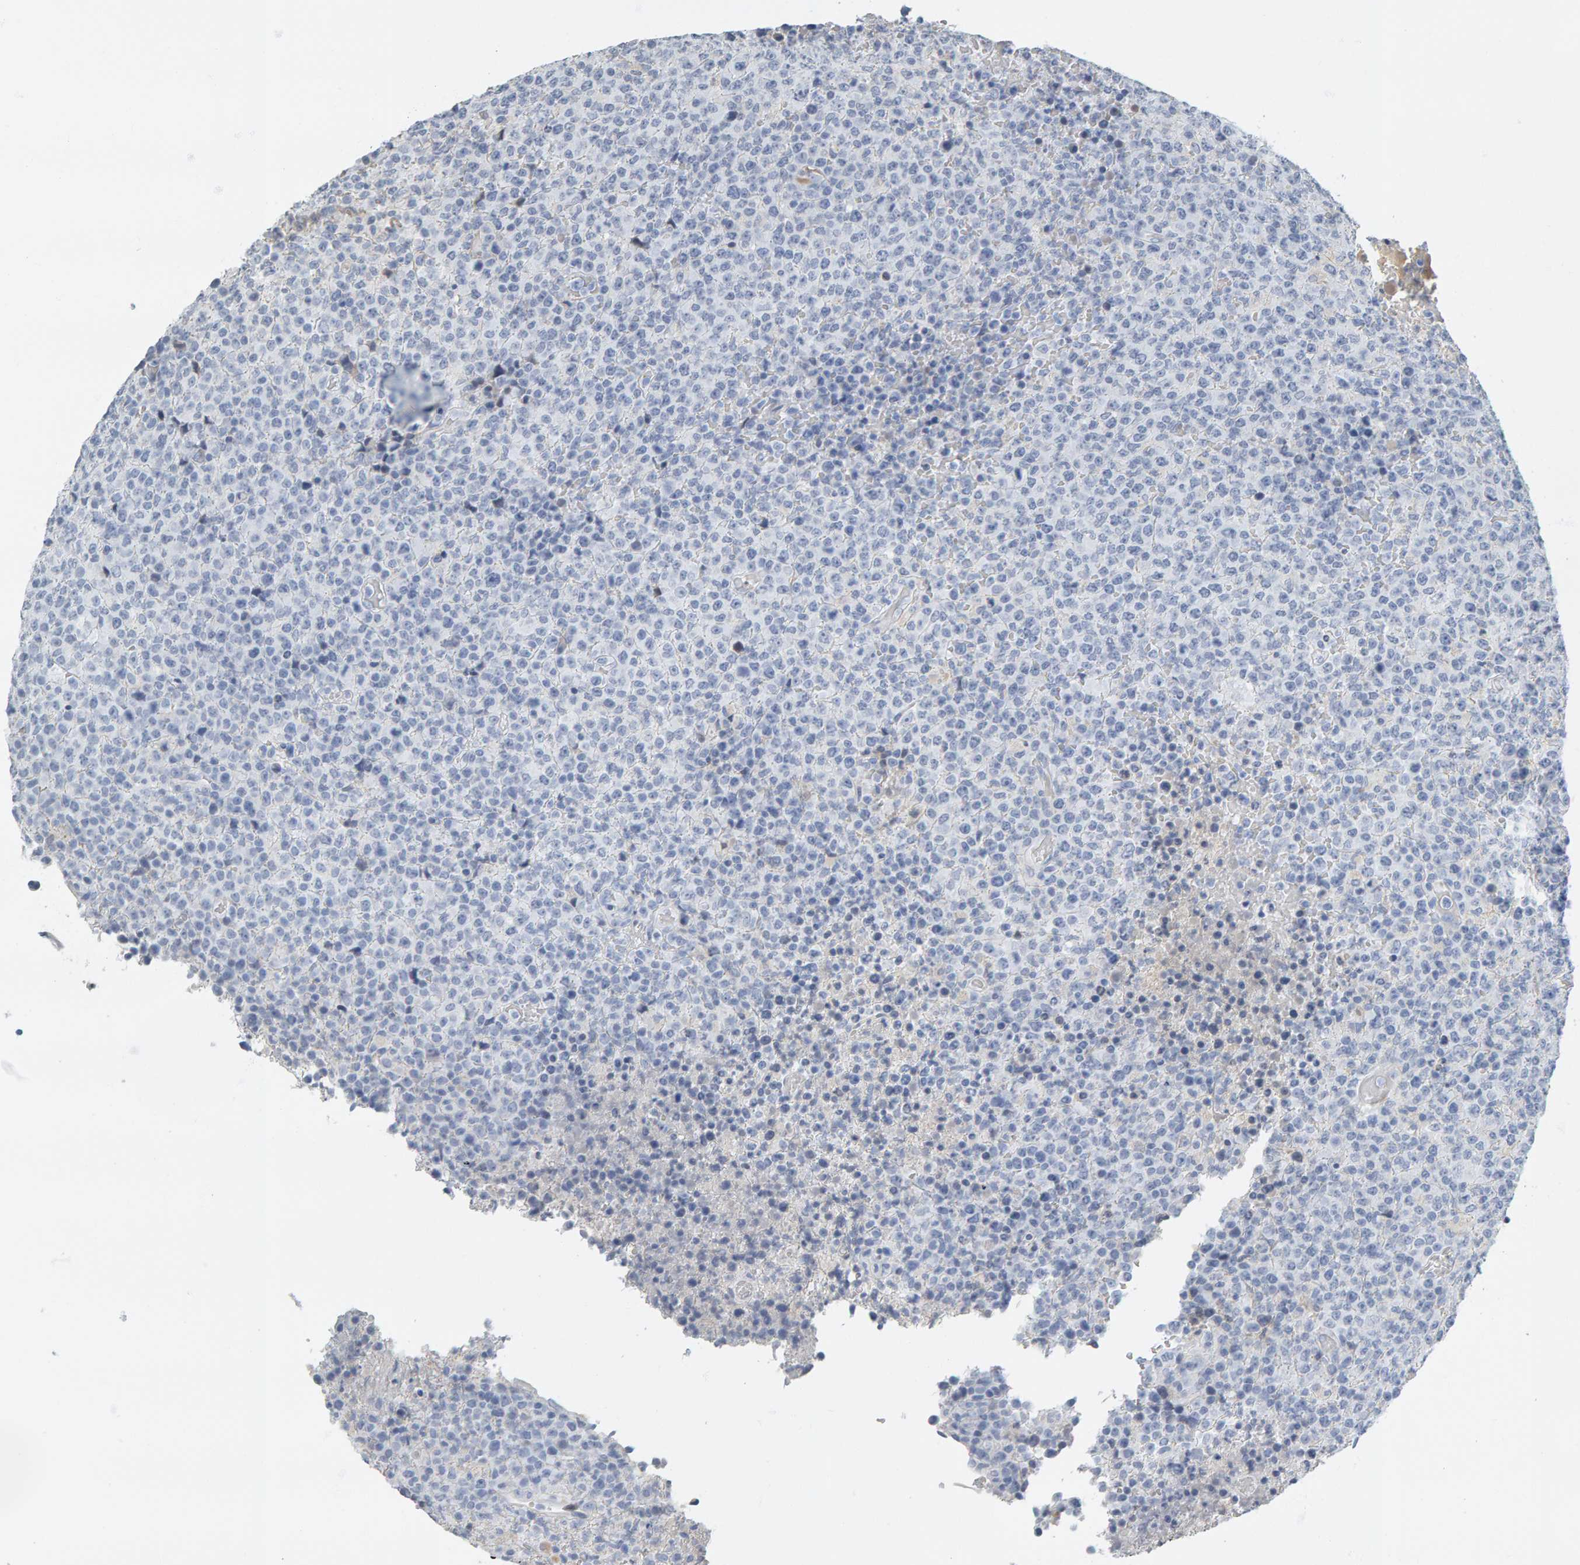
{"staining": {"intensity": "negative", "quantity": "none", "location": "none"}, "tissue": "lymphoma", "cell_type": "Tumor cells", "image_type": "cancer", "snomed": [{"axis": "morphology", "description": "Malignant lymphoma, non-Hodgkin's type, High grade"}, {"axis": "topography", "description": "Lymph node"}], "caption": "Immunohistochemical staining of lymphoma displays no significant staining in tumor cells.", "gene": "SPACA3", "patient": {"sex": "male", "age": 13}}